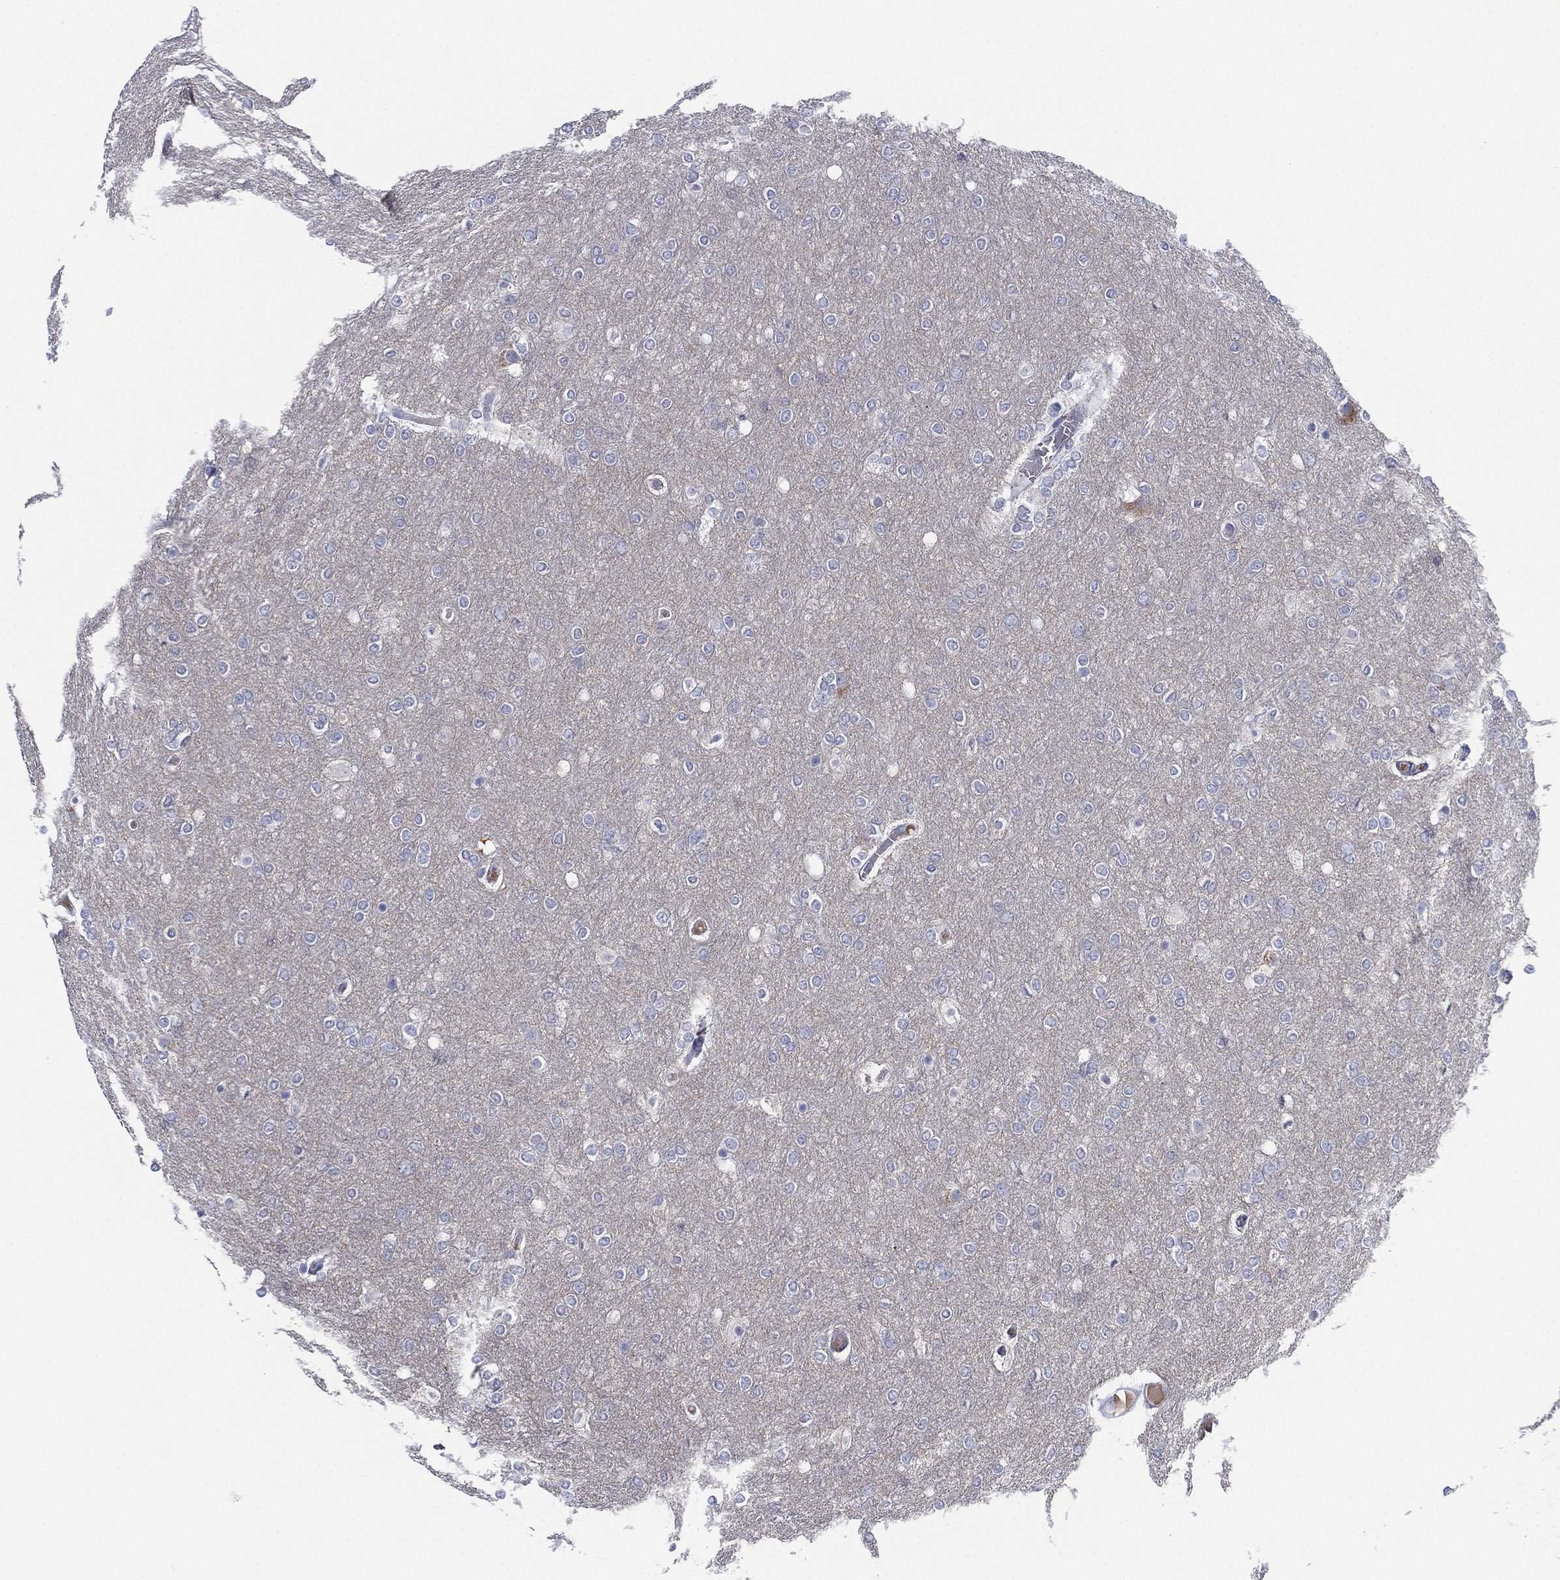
{"staining": {"intensity": "negative", "quantity": "none", "location": "none"}, "tissue": "glioma", "cell_type": "Tumor cells", "image_type": "cancer", "snomed": [{"axis": "morphology", "description": "Glioma, malignant, High grade"}, {"axis": "topography", "description": "Brain"}], "caption": "There is no significant staining in tumor cells of malignant high-grade glioma.", "gene": "CYP2D6", "patient": {"sex": "female", "age": 61}}